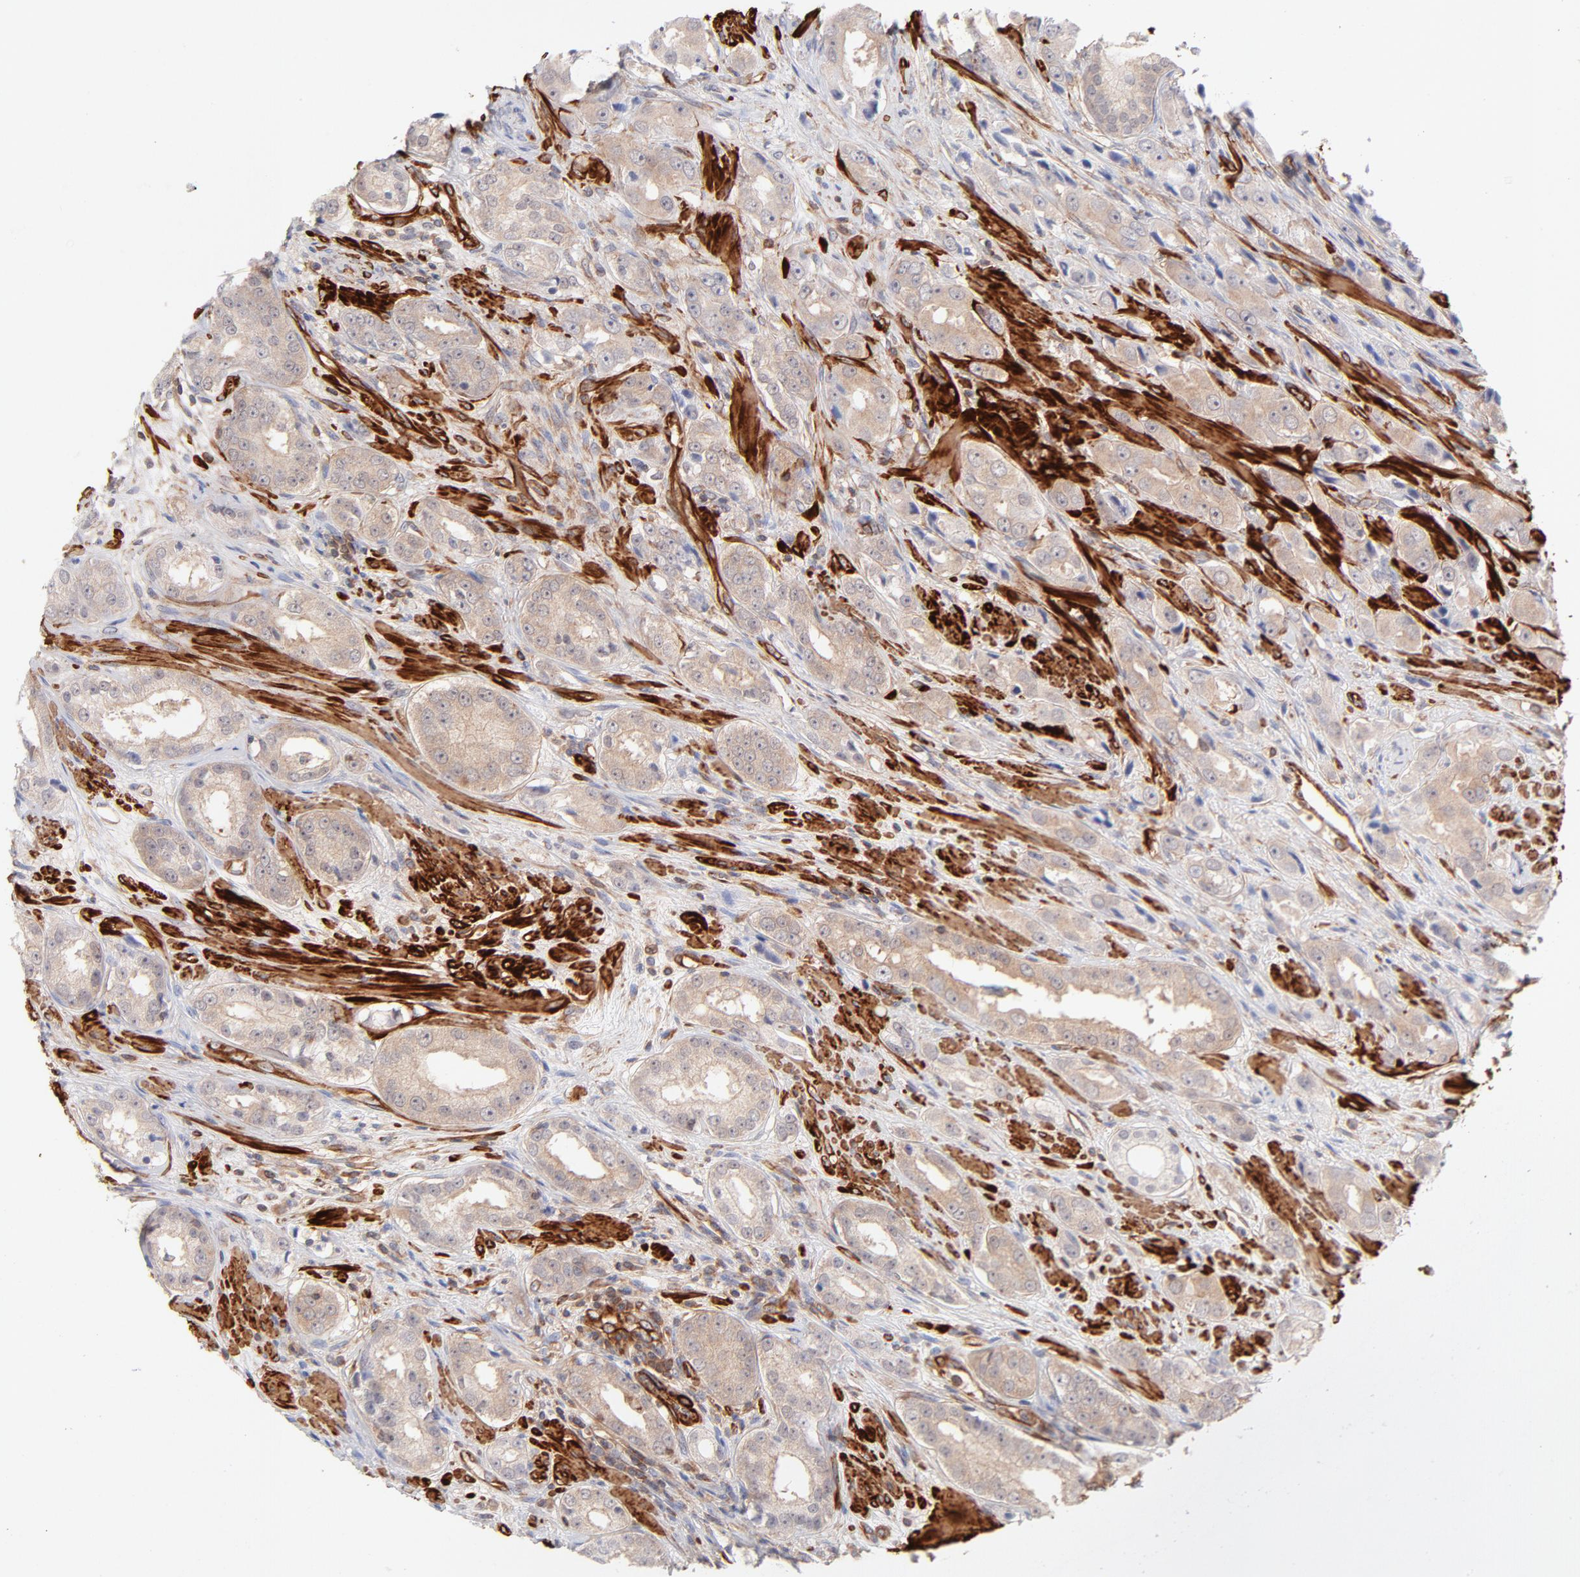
{"staining": {"intensity": "weak", "quantity": ">75%", "location": "cytoplasmic/membranous"}, "tissue": "prostate cancer", "cell_type": "Tumor cells", "image_type": "cancer", "snomed": [{"axis": "morphology", "description": "Adenocarcinoma, Medium grade"}, {"axis": "topography", "description": "Prostate"}], "caption": "This photomicrograph demonstrates adenocarcinoma (medium-grade) (prostate) stained with immunohistochemistry (IHC) to label a protein in brown. The cytoplasmic/membranous of tumor cells show weak positivity for the protein. Nuclei are counter-stained blue.", "gene": "LDLRAP1", "patient": {"sex": "male", "age": 53}}